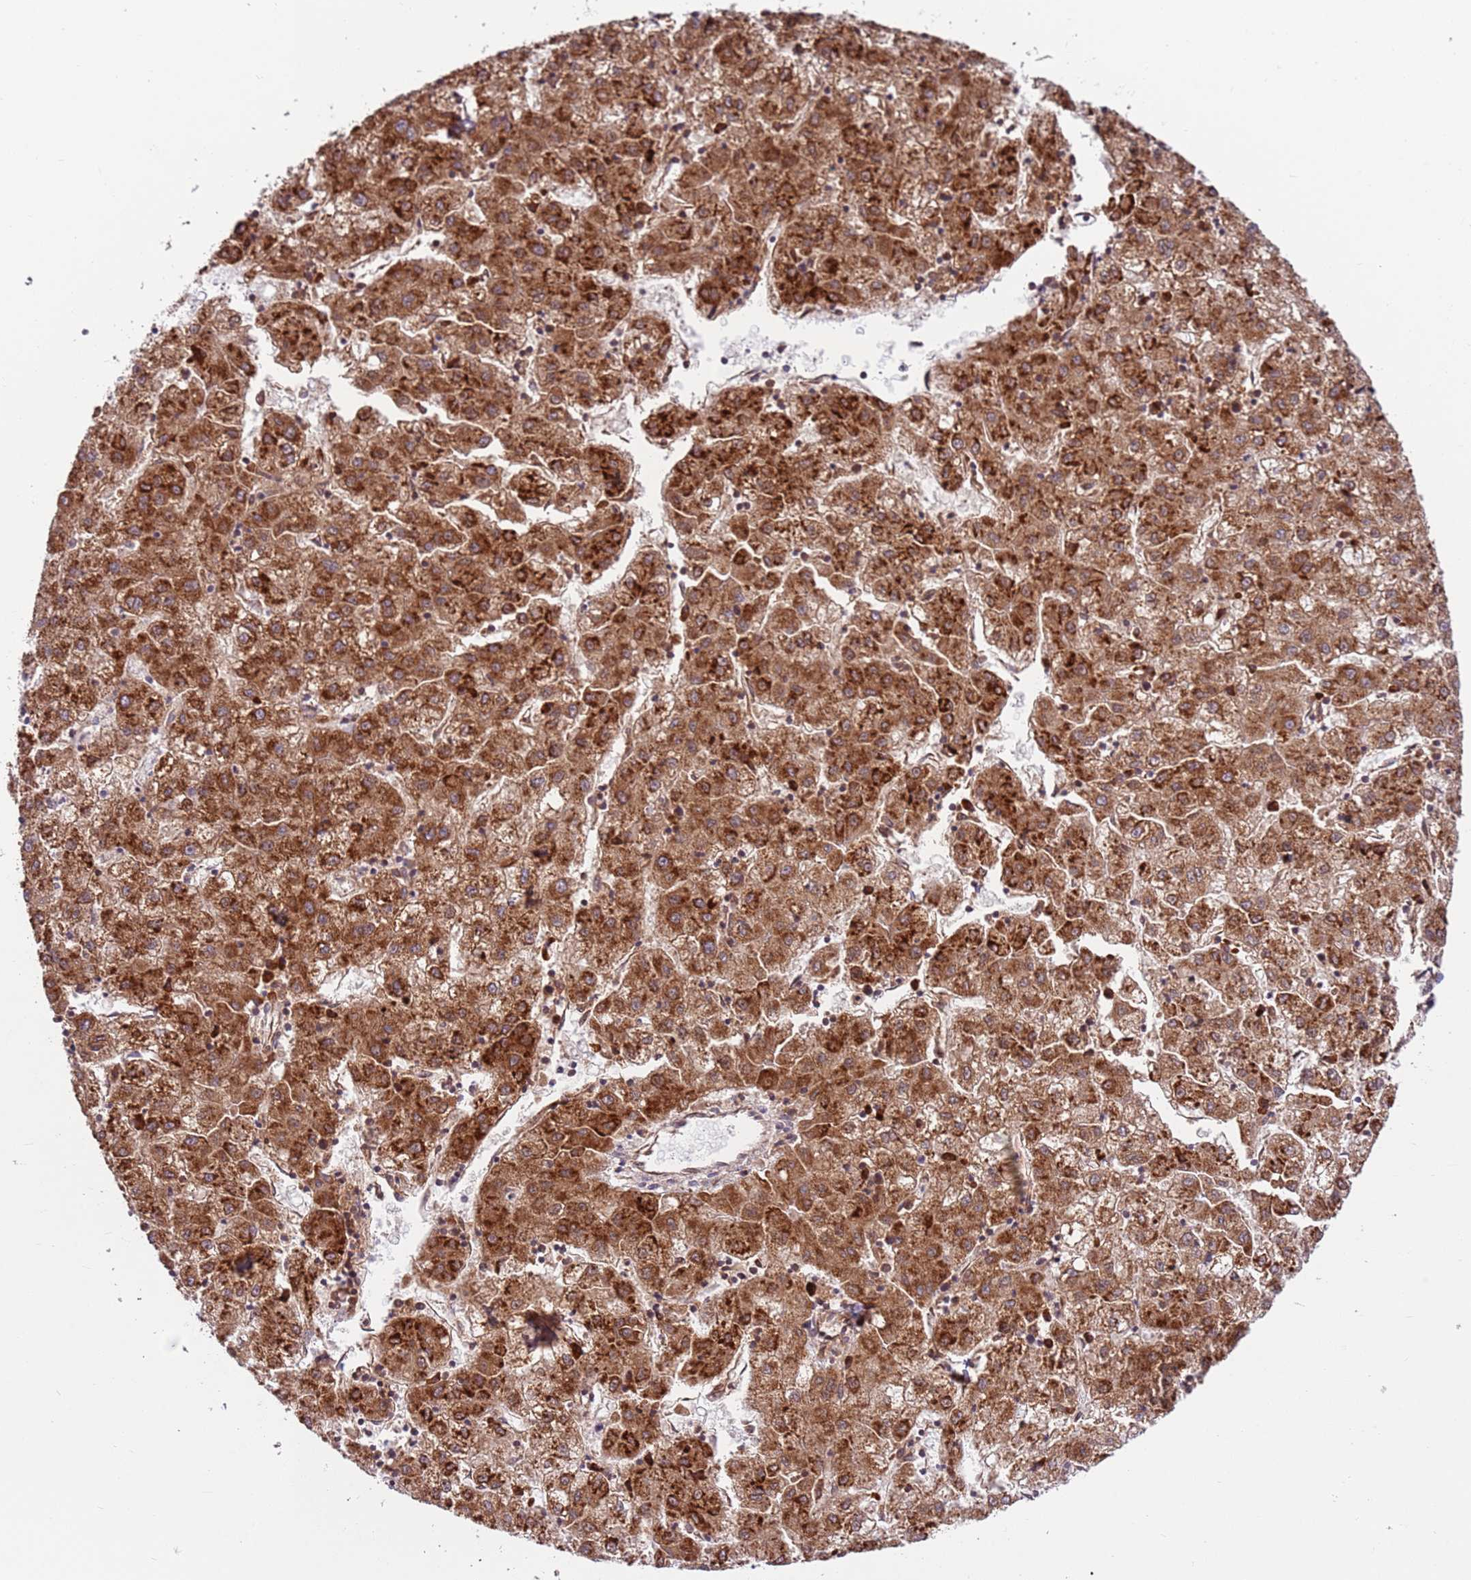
{"staining": {"intensity": "strong", "quantity": ">75%", "location": "cytoplasmic/membranous"}, "tissue": "liver cancer", "cell_type": "Tumor cells", "image_type": "cancer", "snomed": [{"axis": "morphology", "description": "Carcinoma, Hepatocellular, NOS"}, {"axis": "topography", "description": "Liver"}], "caption": "A photomicrograph showing strong cytoplasmic/membranous positivity in about >75% of tumor cells in liver hepatocellular carcinoma, as visualized by brown immunohistochemical staining.", "gene": "DCAF4", "patient": {"sex": "male", "age": 72}}